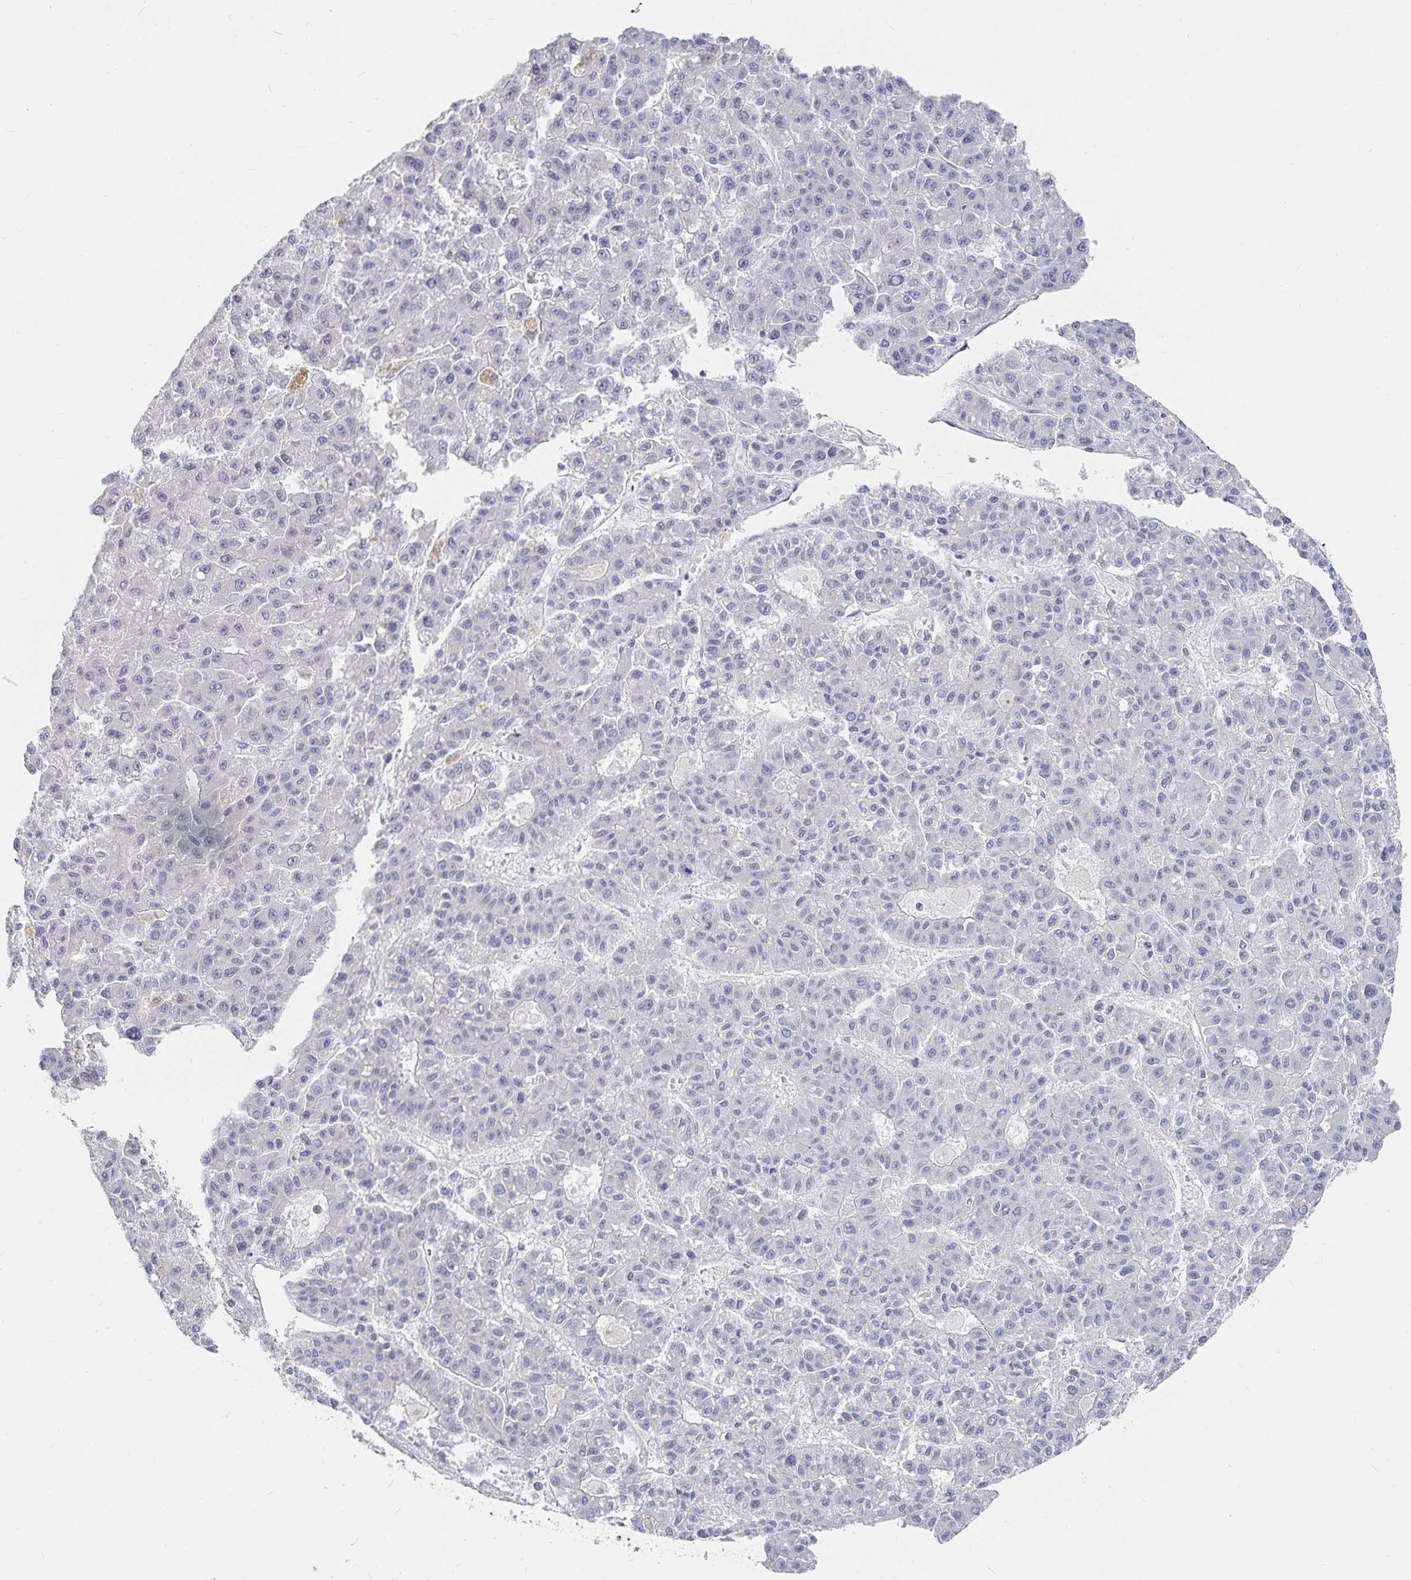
{"staining": {"intensity": "negative", "quantity": "none", "location": "none"}, "tissue": "liver cancer", "cell_type": "Tumor cells", "image_type": "cancer", "snomed": [{"axis": "morphology", "description": "Carcinoma, Hepatocellular, NOS"}, {"axis": "topography", "description": "Liver"}], "caption": "This is an immunohistochemistry histopathology image of hepatocellular carcinoma (liver). There is no positivity in tumor cells.", "gene": "DNAH9", "patient": {"sex": "male", "age": 70}}